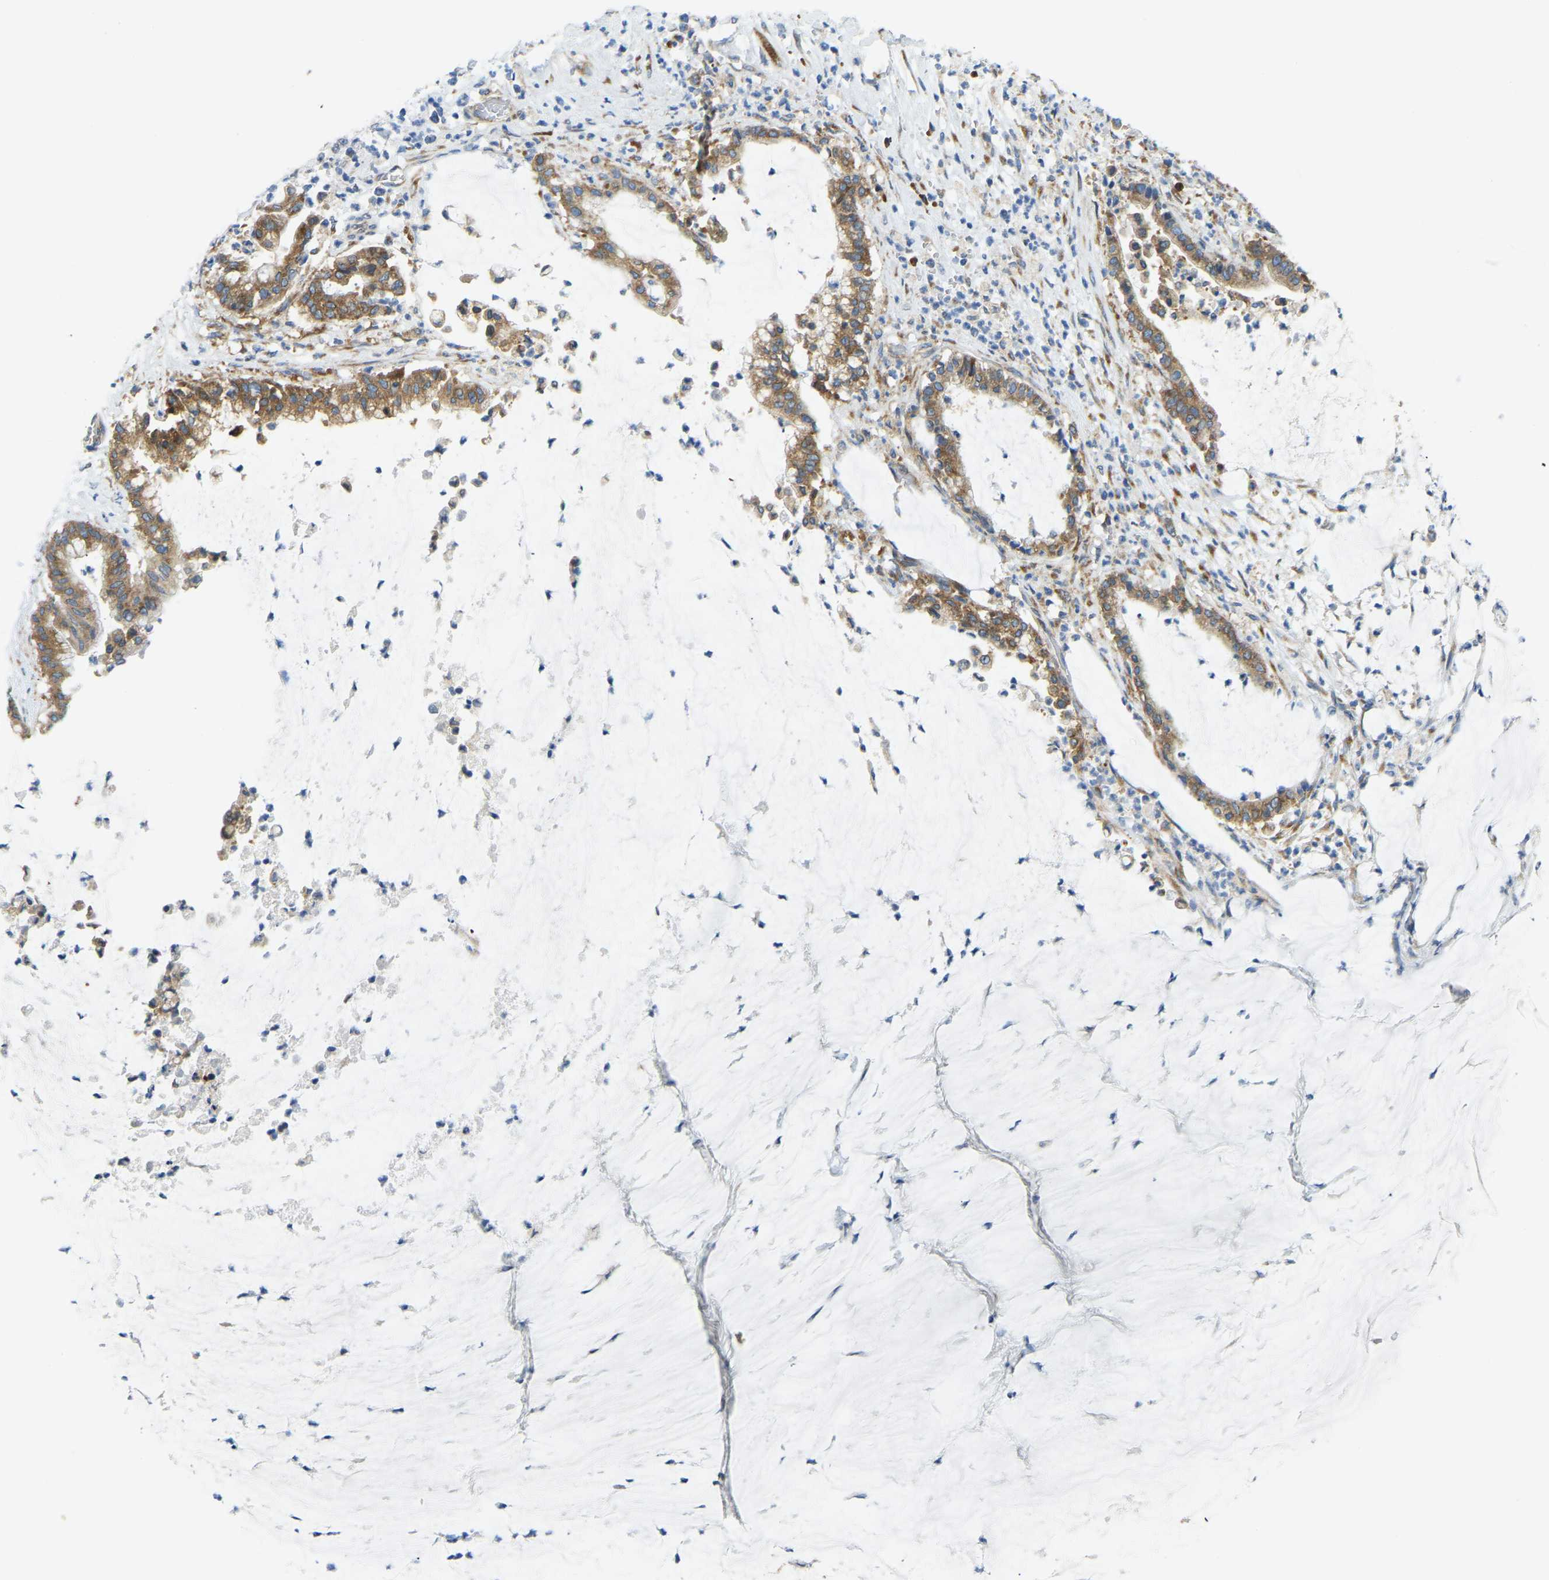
{"staining": {"intensity": "moderate", "quantity": ">75%", "location": "cytoplasmic/membranous"}, "tissue": "pancreatic cancer", "cell_type": "Tumor cells", "image_type": "cancer", "snomed": [{"axis": "morphology", "description": "Adenocarcinoma, NOS"}, {"axis": "topography", "description": "Pancreas"}], "caption": "Immunohistochemical staining of human adenocarcinoma (pancreatic) reveals medium levels of moderate cytoplasmic/membranous protein staining in about >75% of tumor cells.", "gene": "SND1", "patient": {"sex": "male", "age": 41}}